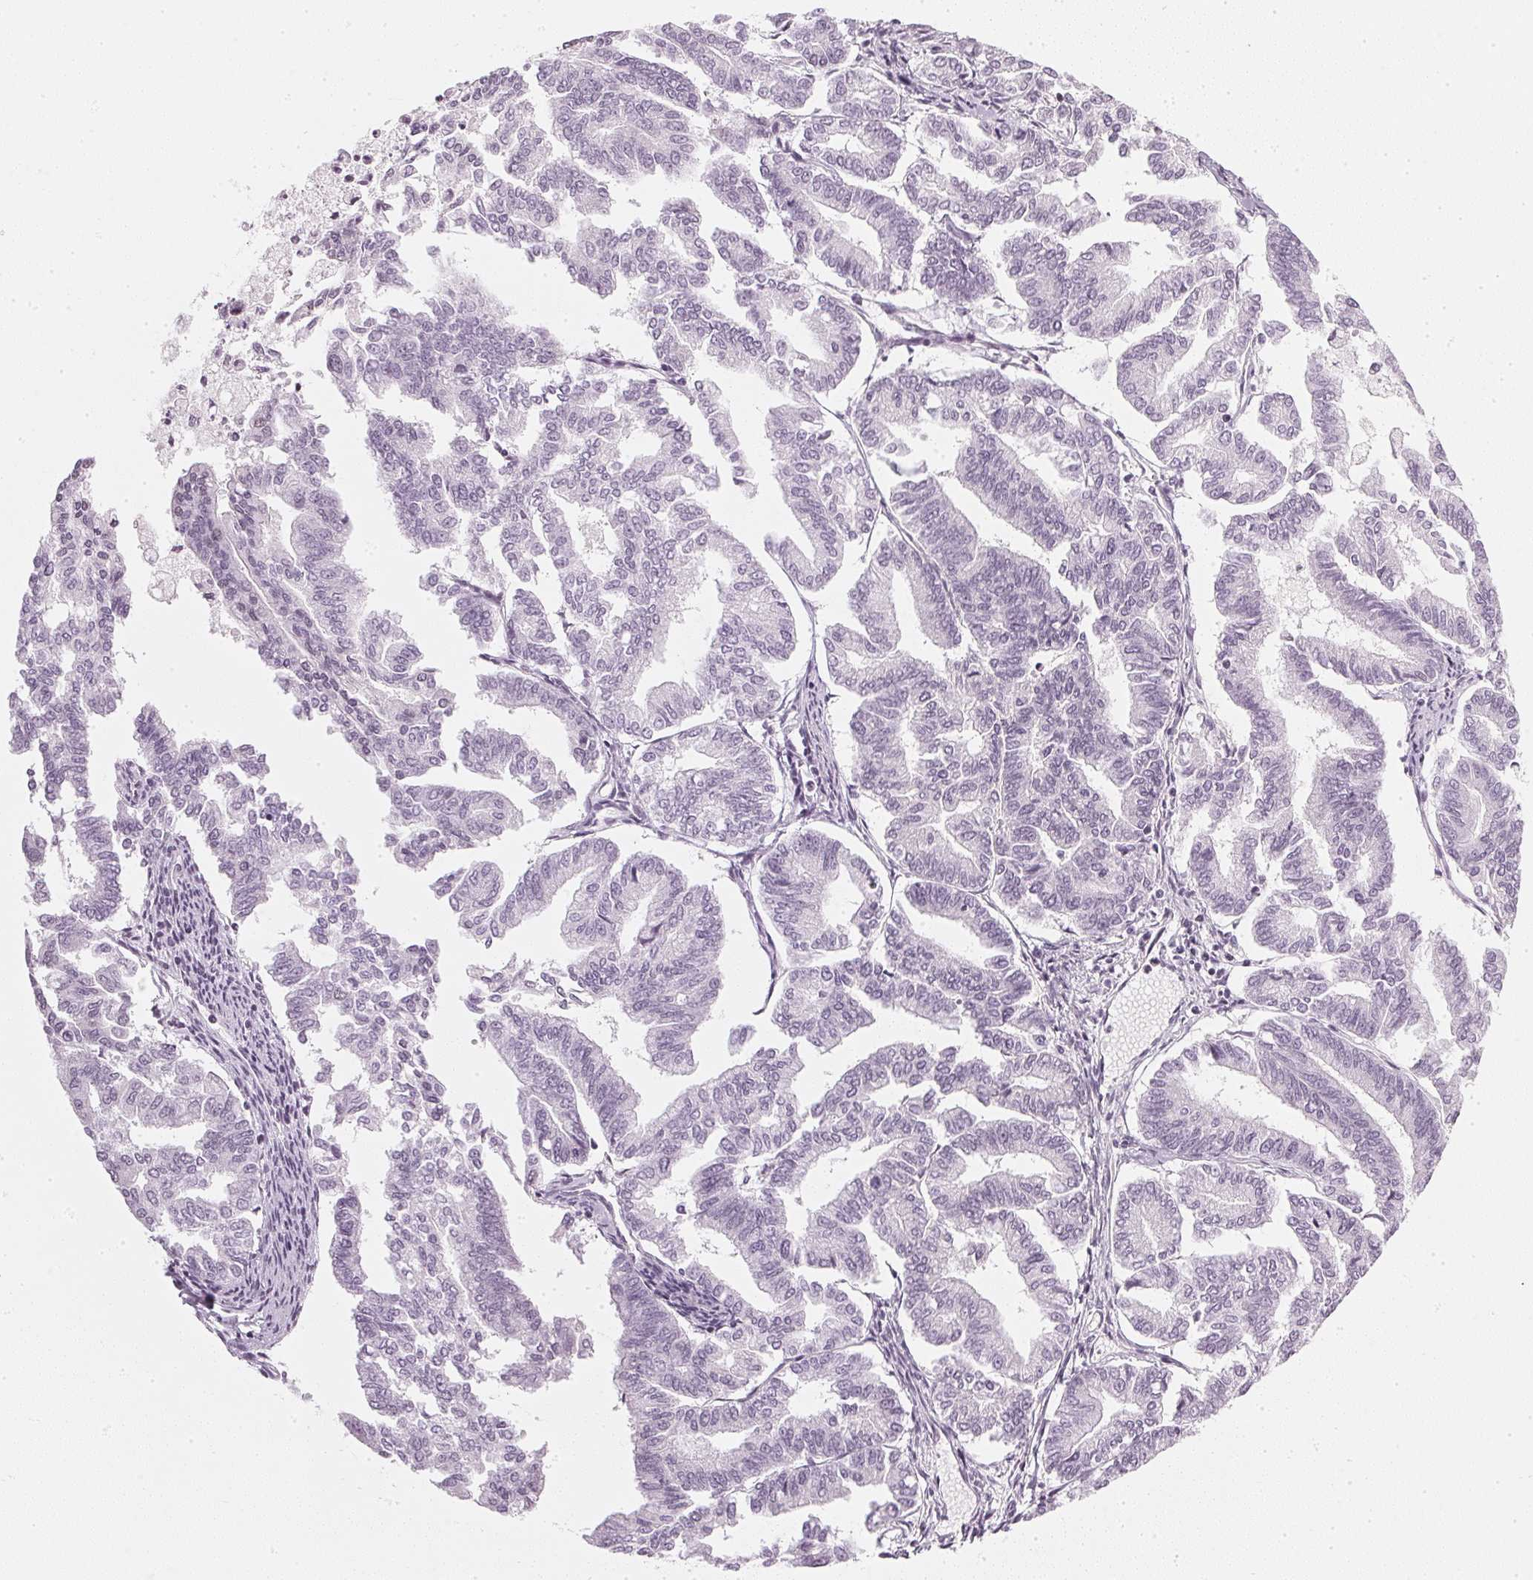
{"staining": {"intensity": "negative", "quantity": "none", "location": "none"}, "tissue": "endometrial cancer", "cell_type": "Tumor cells", "image_type": "cancer", "snomed": [{"axis": "morphology", "description": "Adenocarcinoma, NOS"}, {"axis": "topography", "description": "Endometrium"}], "caption": "High power microscopy micrograph of an IHC image of endometrial adenocarcinoma, revealing no significant expression in tumor cells. The staining is performed using DAB (3,3'-diaminobenzidine) brown chromogen with nuclei counter-stained in using hematoxylin.", "gene": "DNAJC6", "patient": {"sex": "female", "age": 79}}